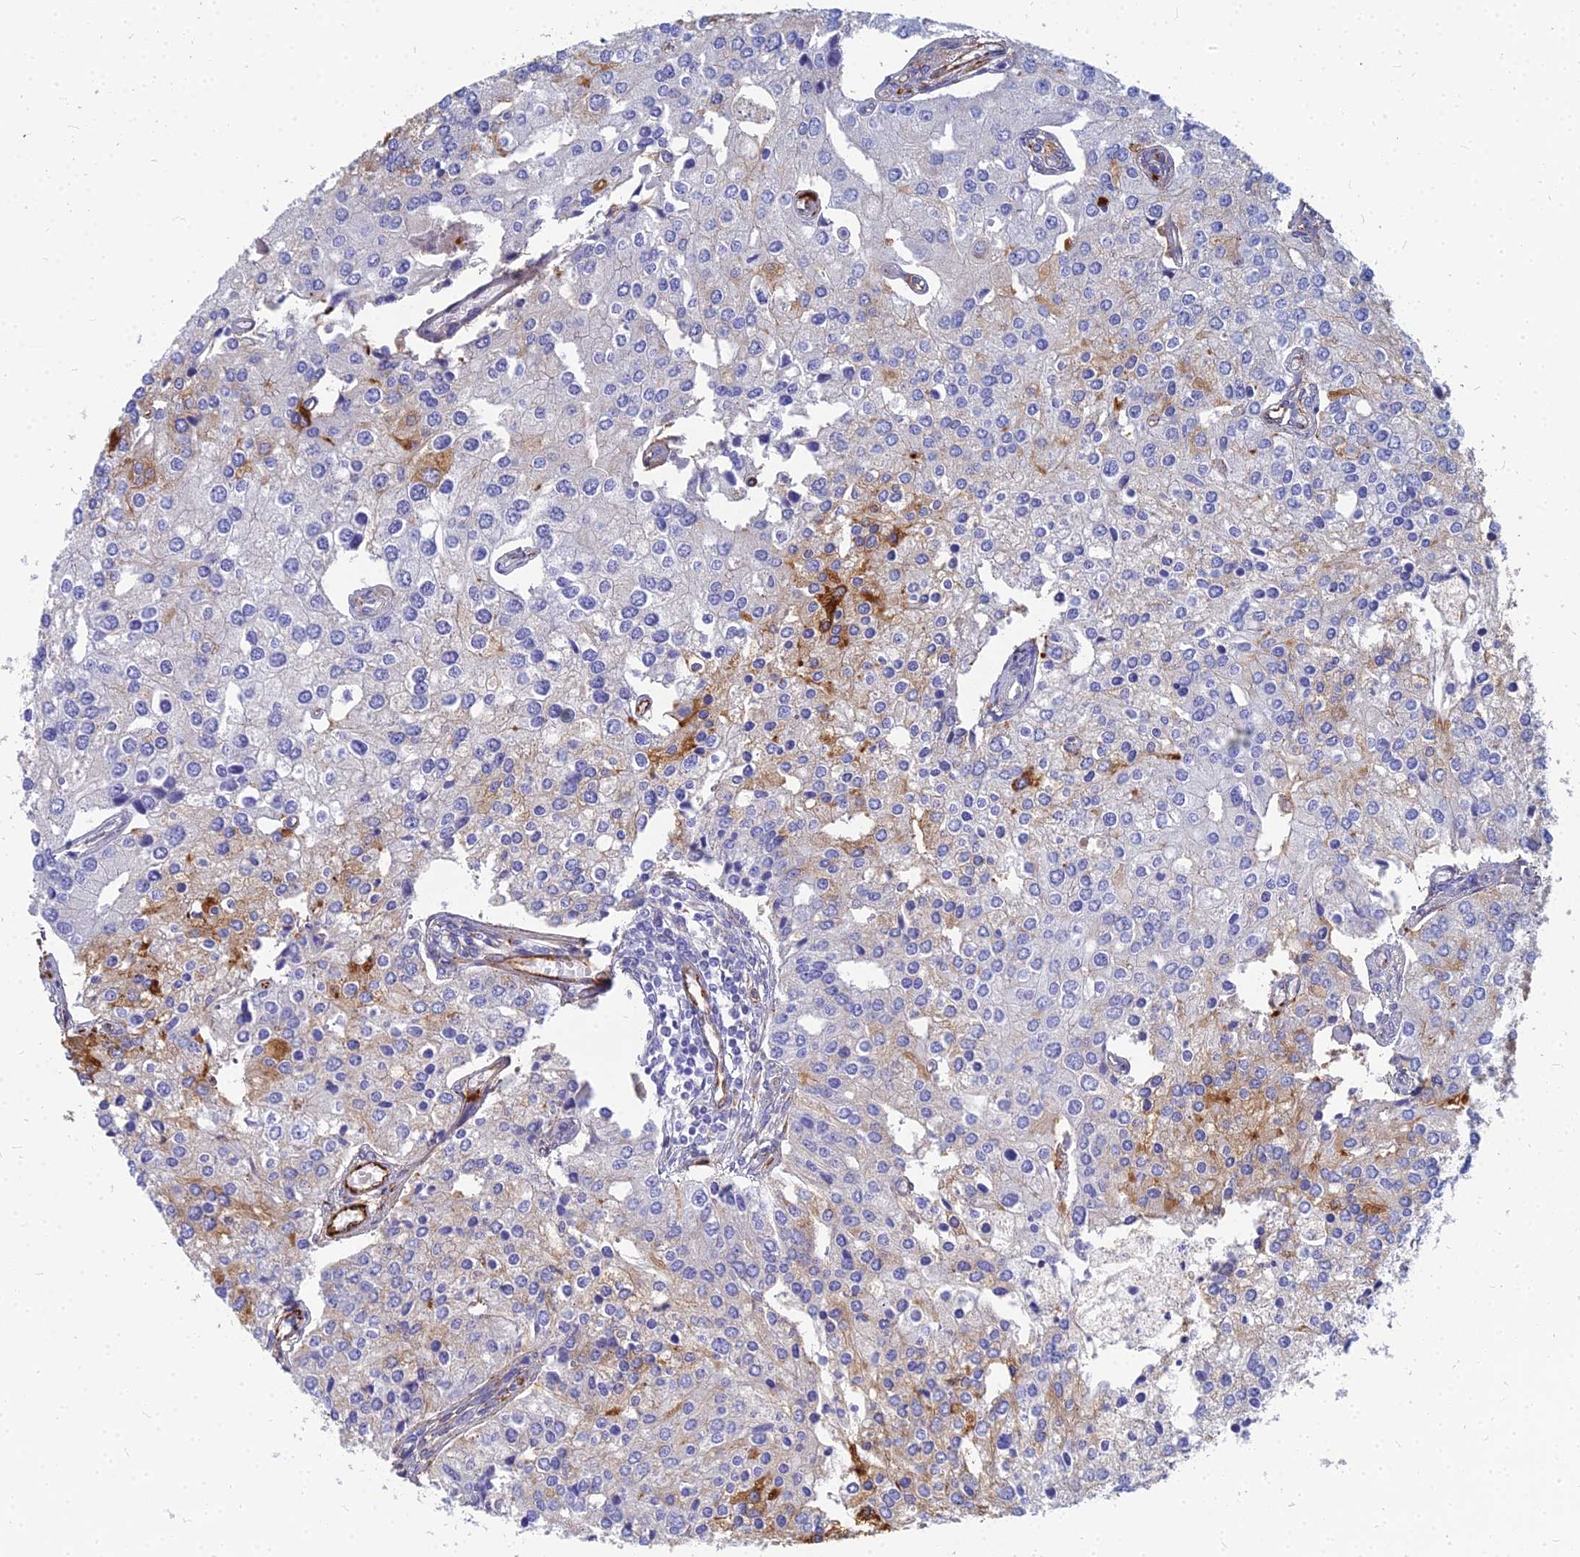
{"staining": {"intensity": "negative", "quantity": "none", "location": "none"}, "tissue": "prostate cancer", "cell_type": "Tumor cells", "image_type": "cancer", "snomed": [{"axis": "morphology", "description": "Adenocarcinoma, High grade"}, {"axis": "topography", "description": "Prostate"}], "caption": "A micrograph of adenocarcinoma (high-grade) (prostate) stained for a protein reveals no brown staining in tumor cells.", "gene": "VAT1", "patient": {"sex": "male", "age": 62}}